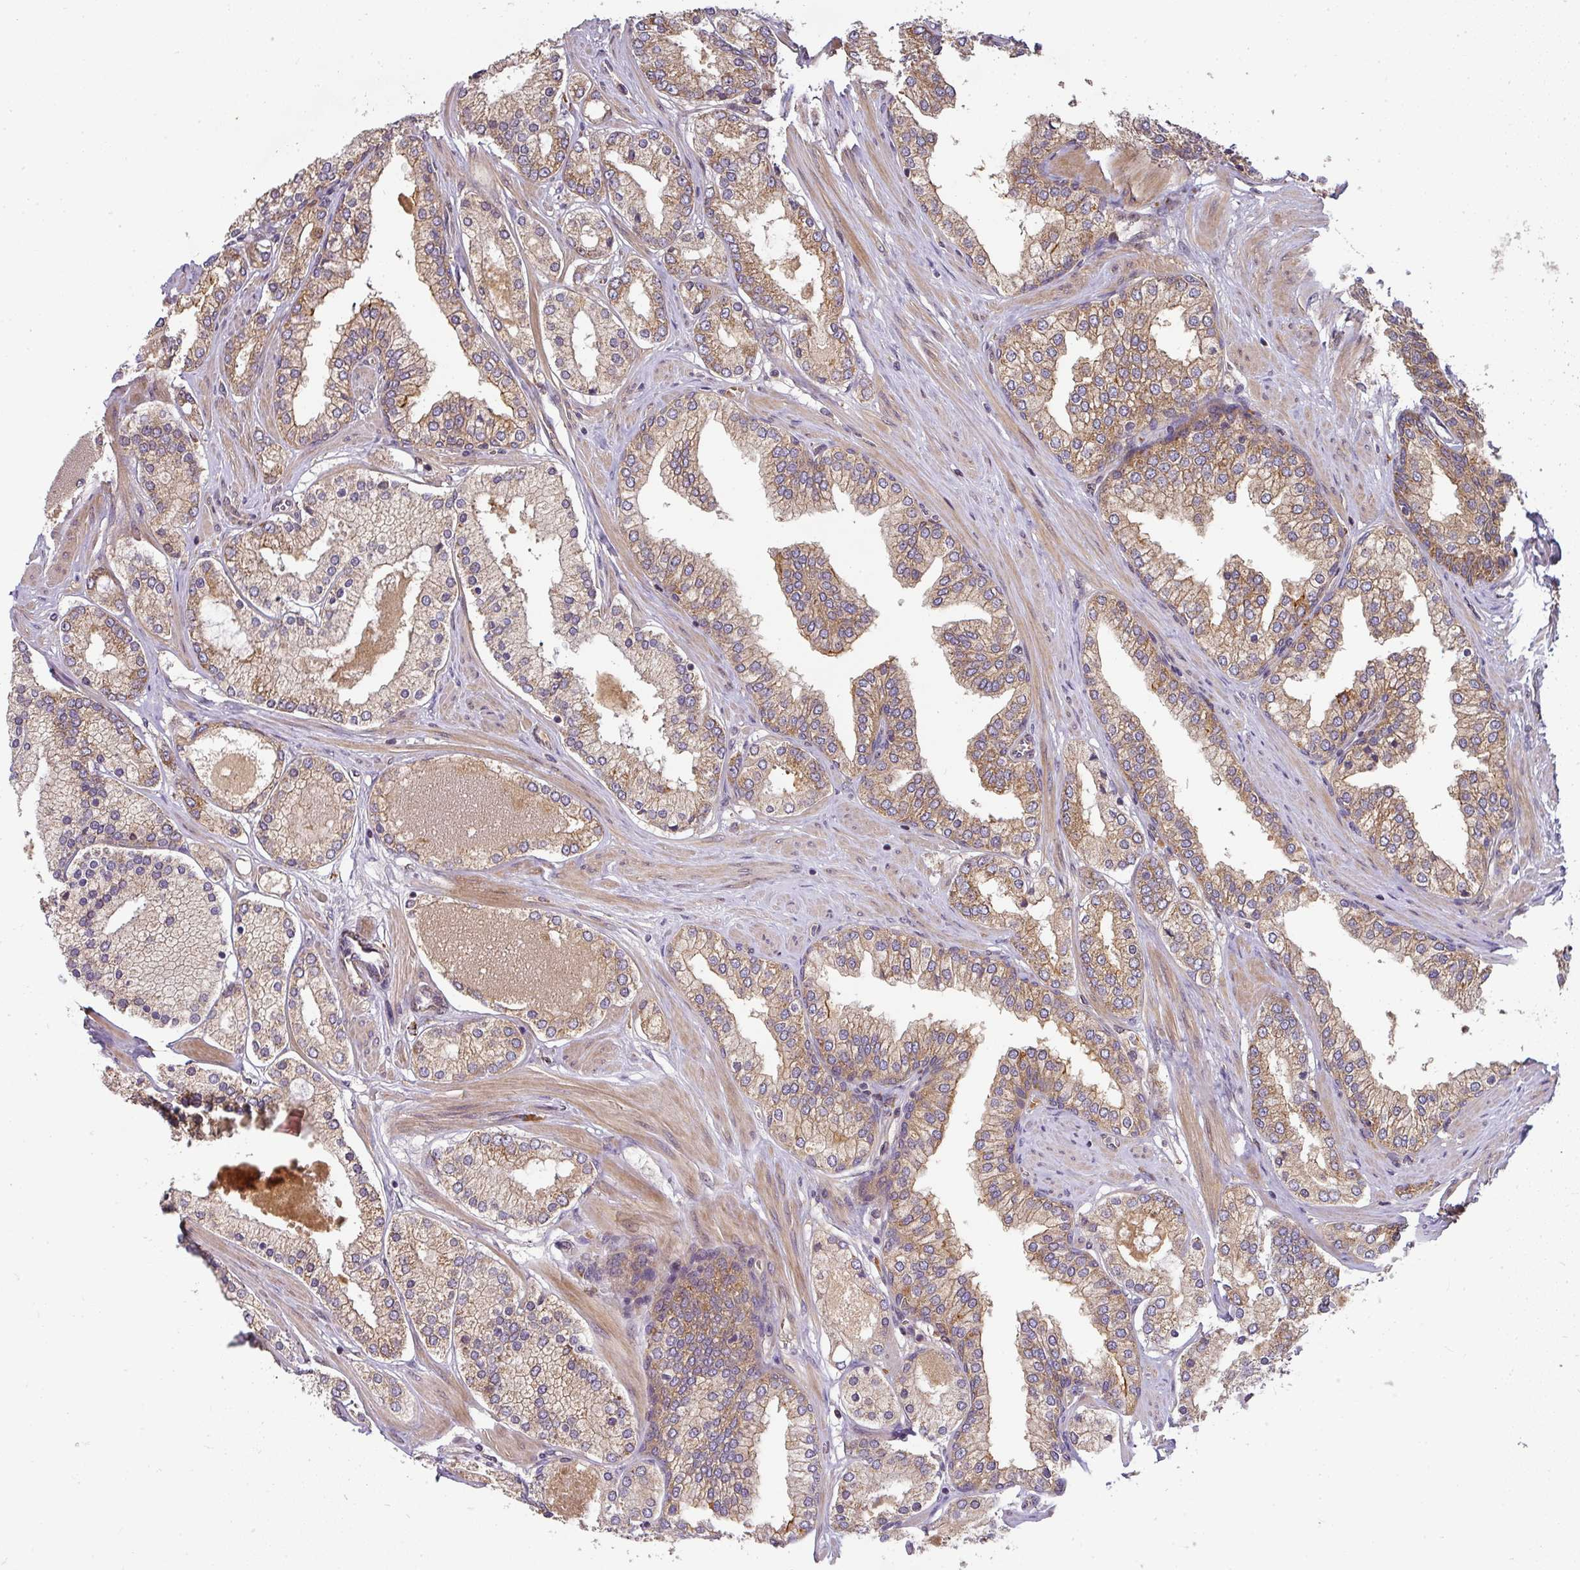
{"staining": {"intensity": "moderate", "quantity": "25%-75%", "location": "cytoplasmic/membranous"}, "tissue": "prostate cancer", "cell_type": "Tumor cells", "image_type": "cancer", "snomed": [{"axis": "morphology", "description": "Adenocarcinoma, Low grade"}, {"axis": "topography", "description": "Prostate"}], "caption": "Protein staining exhibits moderate cytoplasmic/membranous staining in approximately 25%-75% of tumor cells in prostate cancer (adenocarcinoma (low-grade)).", "gene": "MALSU1", "patient": {"sex": "male", "age": 42}}